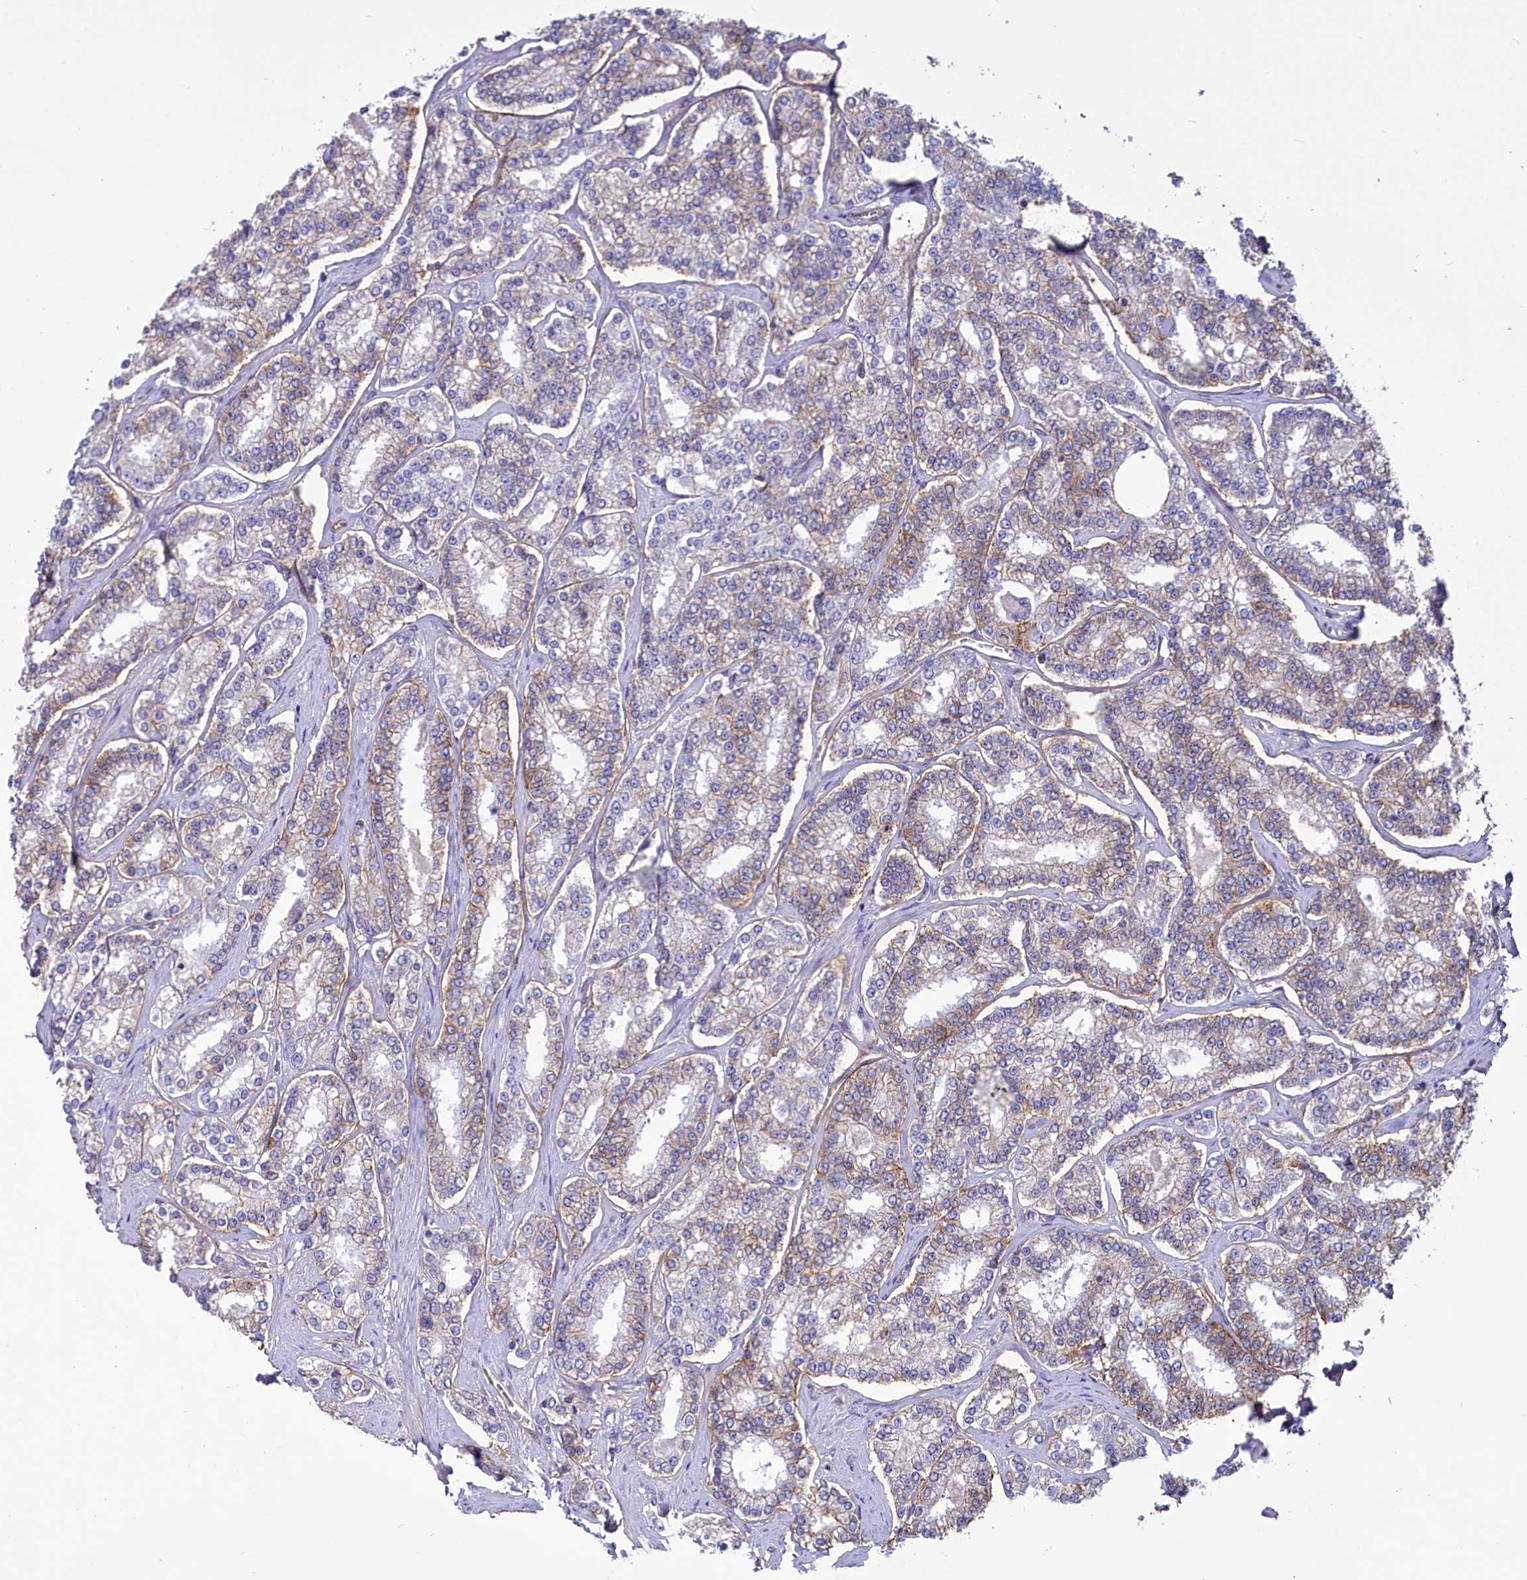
{"staining": {"intensity": "weak", "quantity": "25%-75%", "location": "cytoplasmic/membranous"}, "tissue": "prostate cancer", "cell_type": "Tumor cells", "image_type": "cancer", "snomed": [{"axis": "morphology", "description": "Normal tissue, NOS"}, {"axis": "morphology", "description": "Adenocarcinoma, High grade"}, {"axis": "topography", "description": "Prostate"}], "caption": "Immunohistochemical staining of prostate adenocarcinoma (high-grade) reveals weak cytoplasmic/membranous protein expression in about 25%-75% of tumor cells.", "gene": "CD99", "patient": {"sex": "male", "age": 83}}